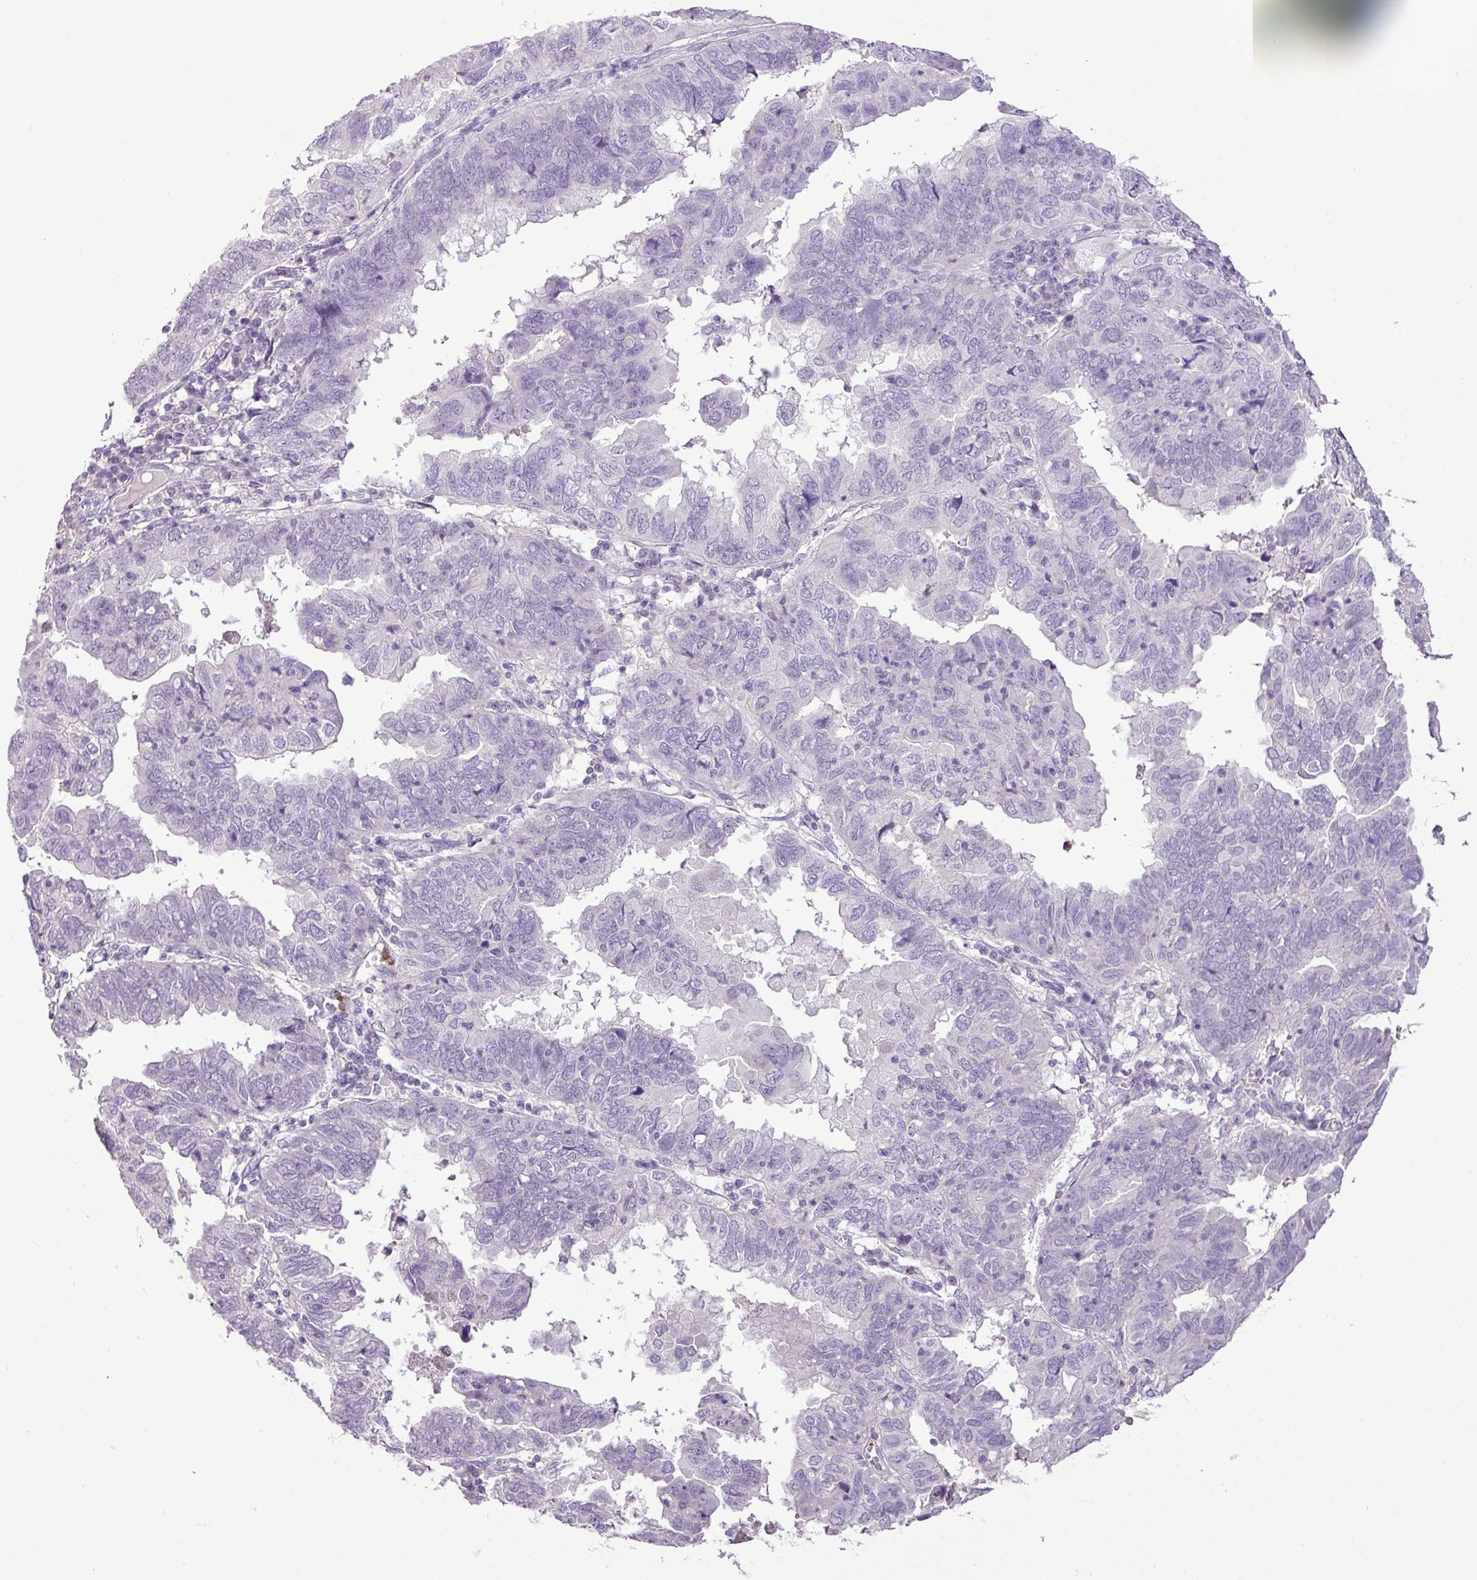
{"staining": {"intensity": "negative", "quantity": "none", "location": "none"}, "tissue": "endometrial cancer", "cell_type": "Tumor cells", "image_type": "cancer", "snomed": [{"axis": "morphology", "description": "Adenocarcinoma, NOS"}, {"axis": "topography", "description": "Uterus"}], "caption": "The photomicrograph demonstrates no significant staining in tumor cells of endometrial adenocarcinoma.", "gene": "HTR3E", "patient": {"sex": "female", "age": 77}}